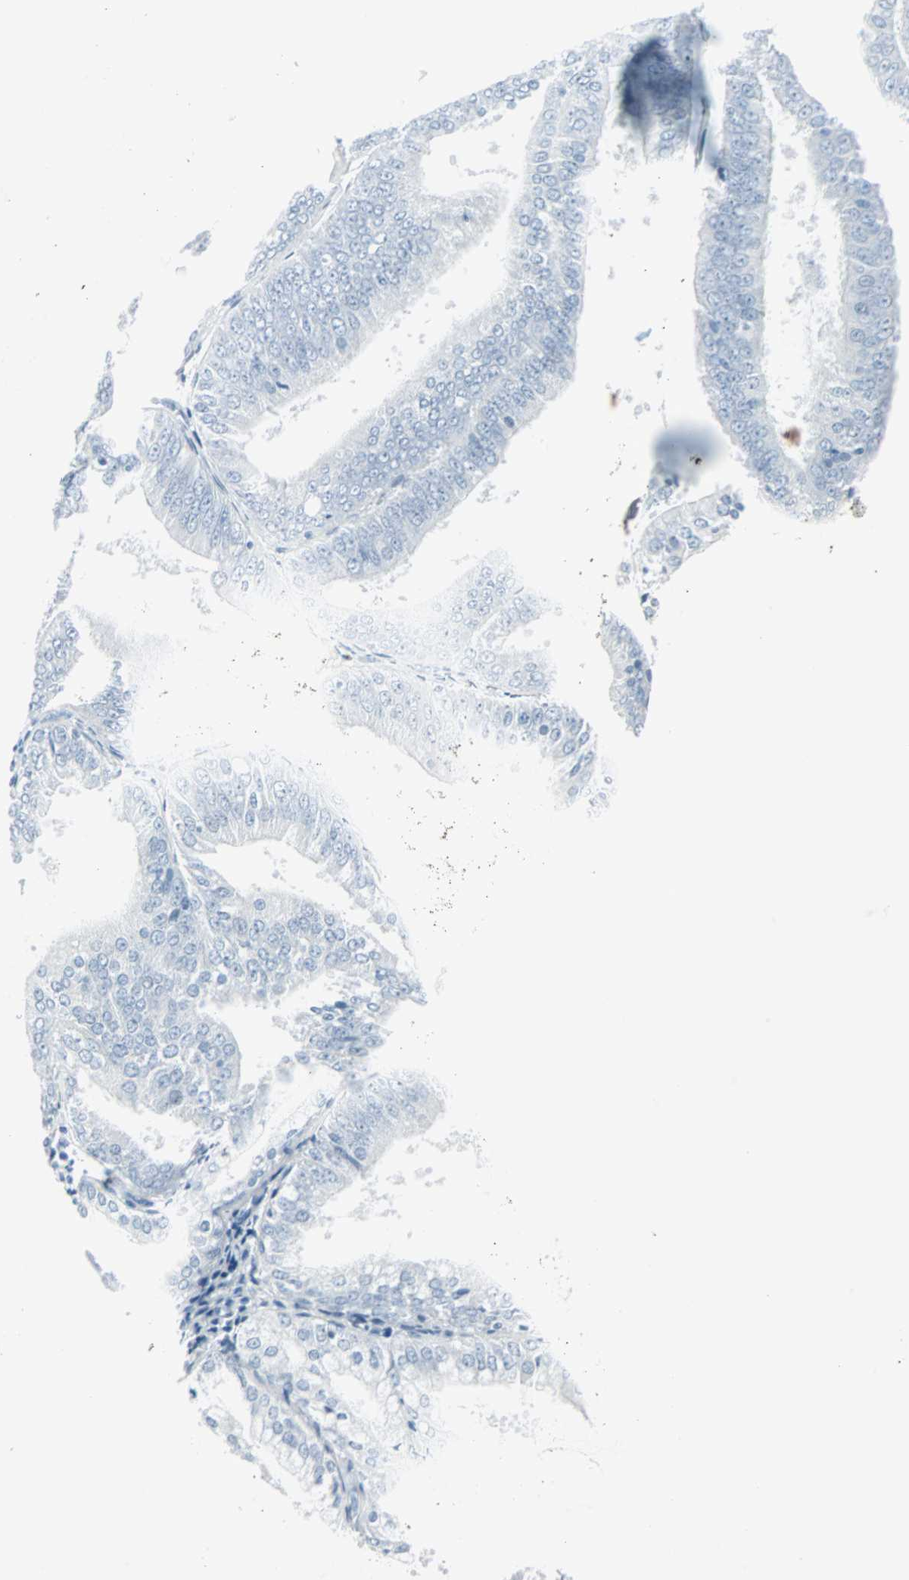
{"staining": {"intensity": "negative", "quantity": "none", "location": "none"}, "tissue": "endometrial cancer", "cell_type": "Tumor cells", "image_type": "cancer", "snomed": [{"axis": "morphology", "description": "Adenocarcinoma, NOS"}, {"axis": "topography", "description": "Endometrium"}], "caption": "IHC of human endometrial adenocarcinoma reveals no staining in tumor cells.", "gene": "LANCL3", "patient": {"sex": "female", "age": 63}}